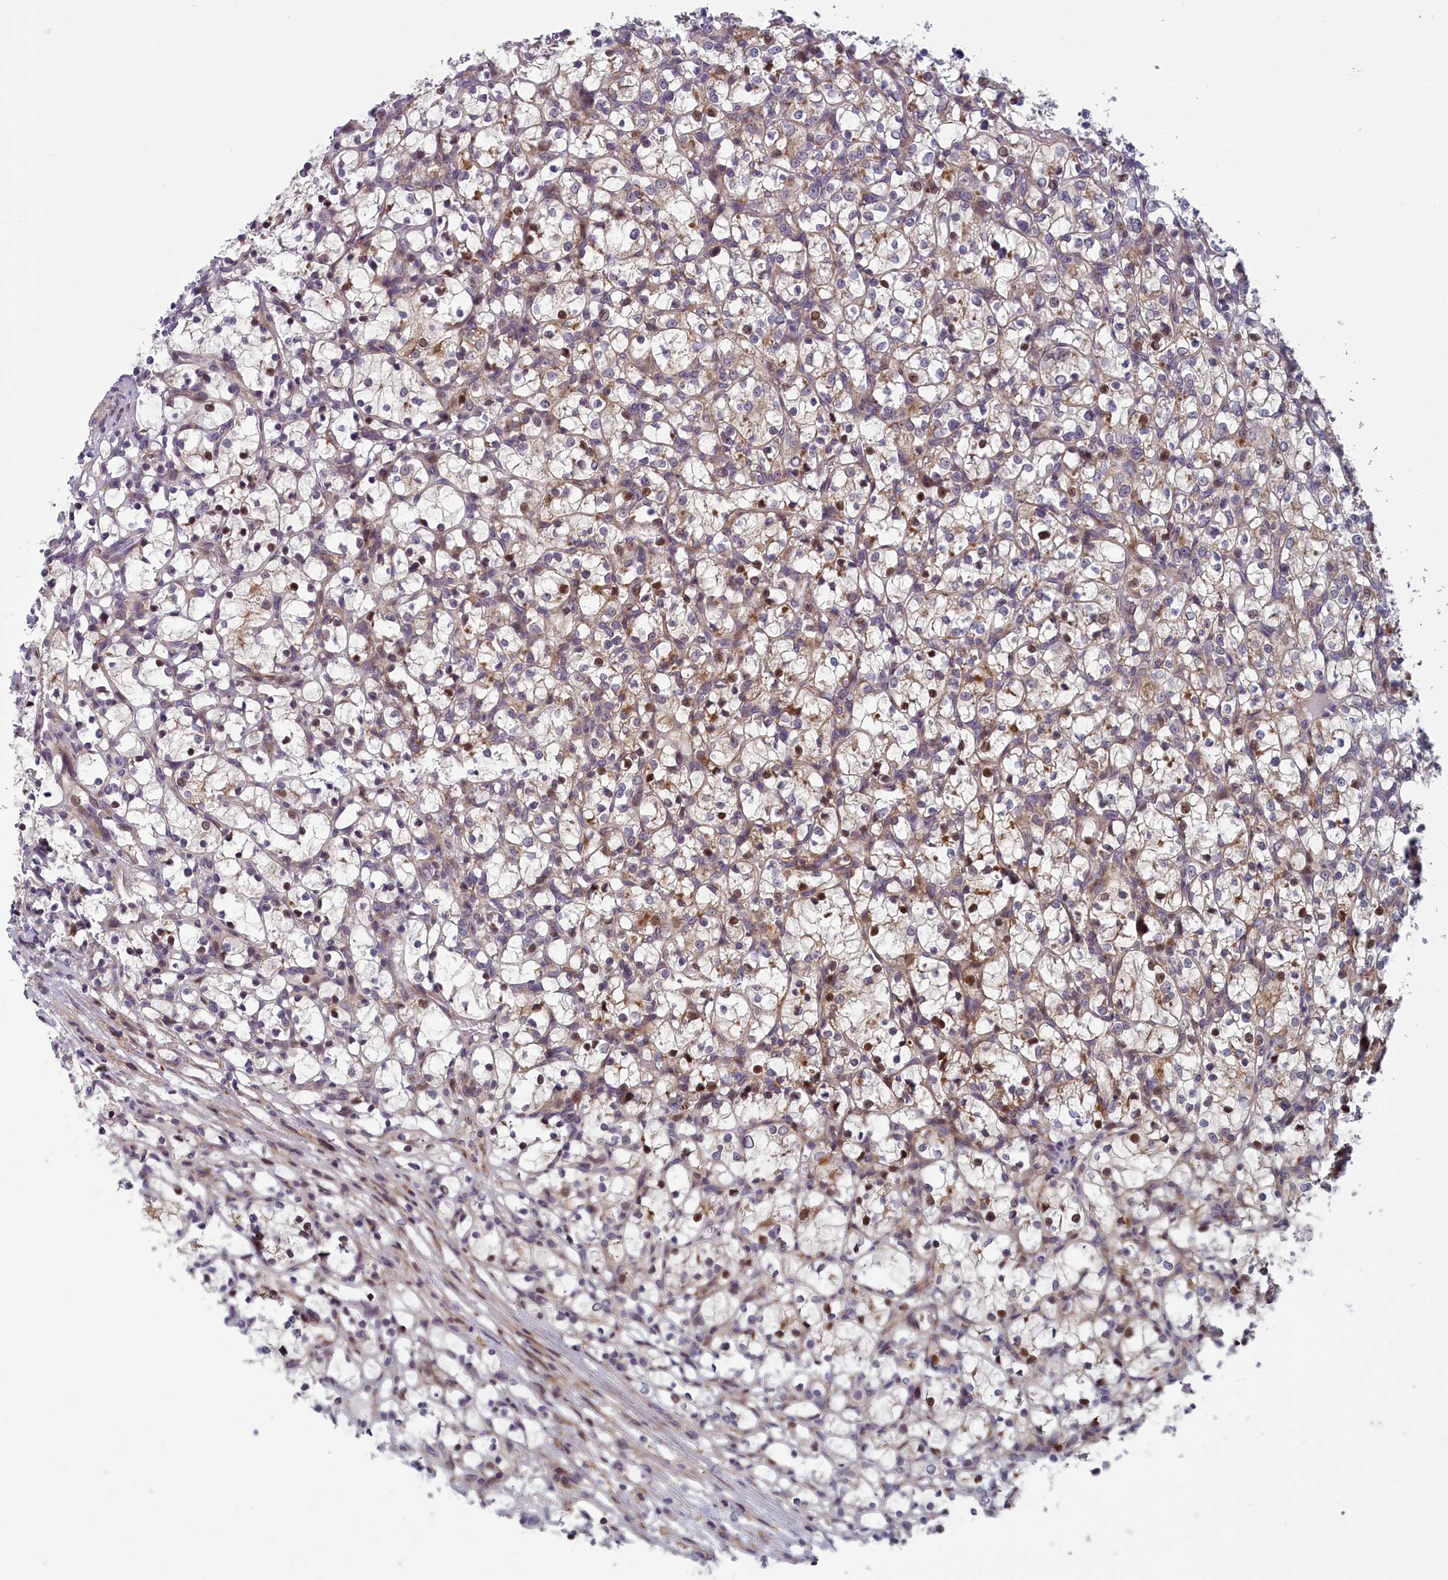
{"staining": {"intensity": "moderate", "quantity": "<25%", "location": "cytoplasmic/membranous,nuclear"}, "tissue": "renal cancer", "cell_type": "Tumor cells", "image_type": "cancer", "snomed": [{"axis": "morphology", "description": "Adenocarcinoma, NOS"}, {"axis": "topography", "description": "Kidney"}], "caption": "DAB (3,3'-diaminobenzidine) immunohistochemical staining of renal cancer (adenocarcinoma) shows moderate cytoplasmic/membranous and nuclear protein staining in approximately <25% of tumor cells. (DAB IHC, brown staining for protein, blue staining for nuclei).", "gene": "ANKRD39", "patient": {"sex": "female", "age": 69}}